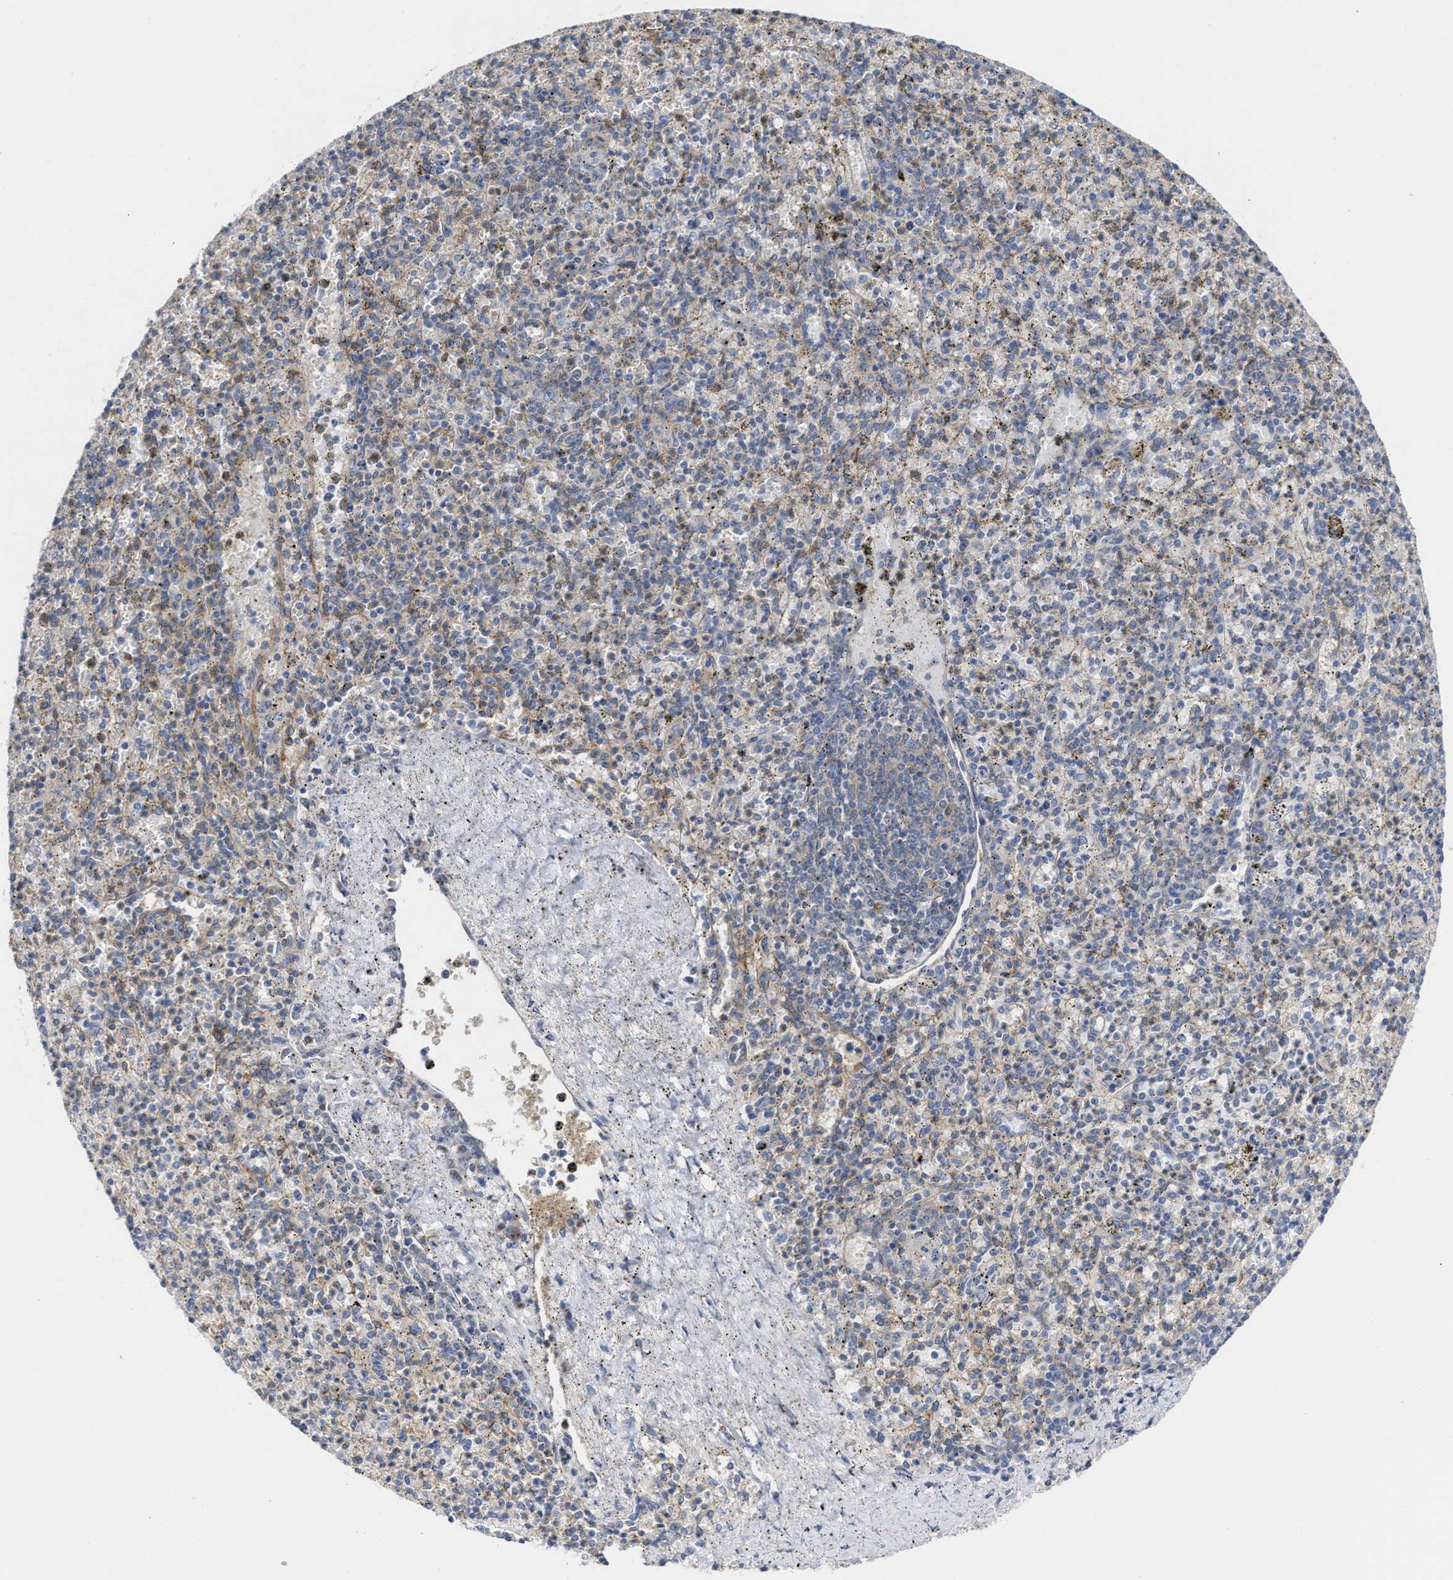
{"staining": {"intensity": "weak", "quantity": "25%-75%", "location": "cytoplasmic/membranous"}, "tissue": "spleen", "cell_type": "Cells in red pulp", "image_type": "normal", "snomed": [{"axis": "morphology", "description": "Normal tissue, NOS"}, {"axis": "topography", "description": "Spleen"}], "caption": "Weak cytoplasmic/membranous expression is appreciated in approximately 25%-75% of cells in red pulp in unremarkable spleen.", "gene": "BBLN", "patient": {"sex": "male", "age": 72}}